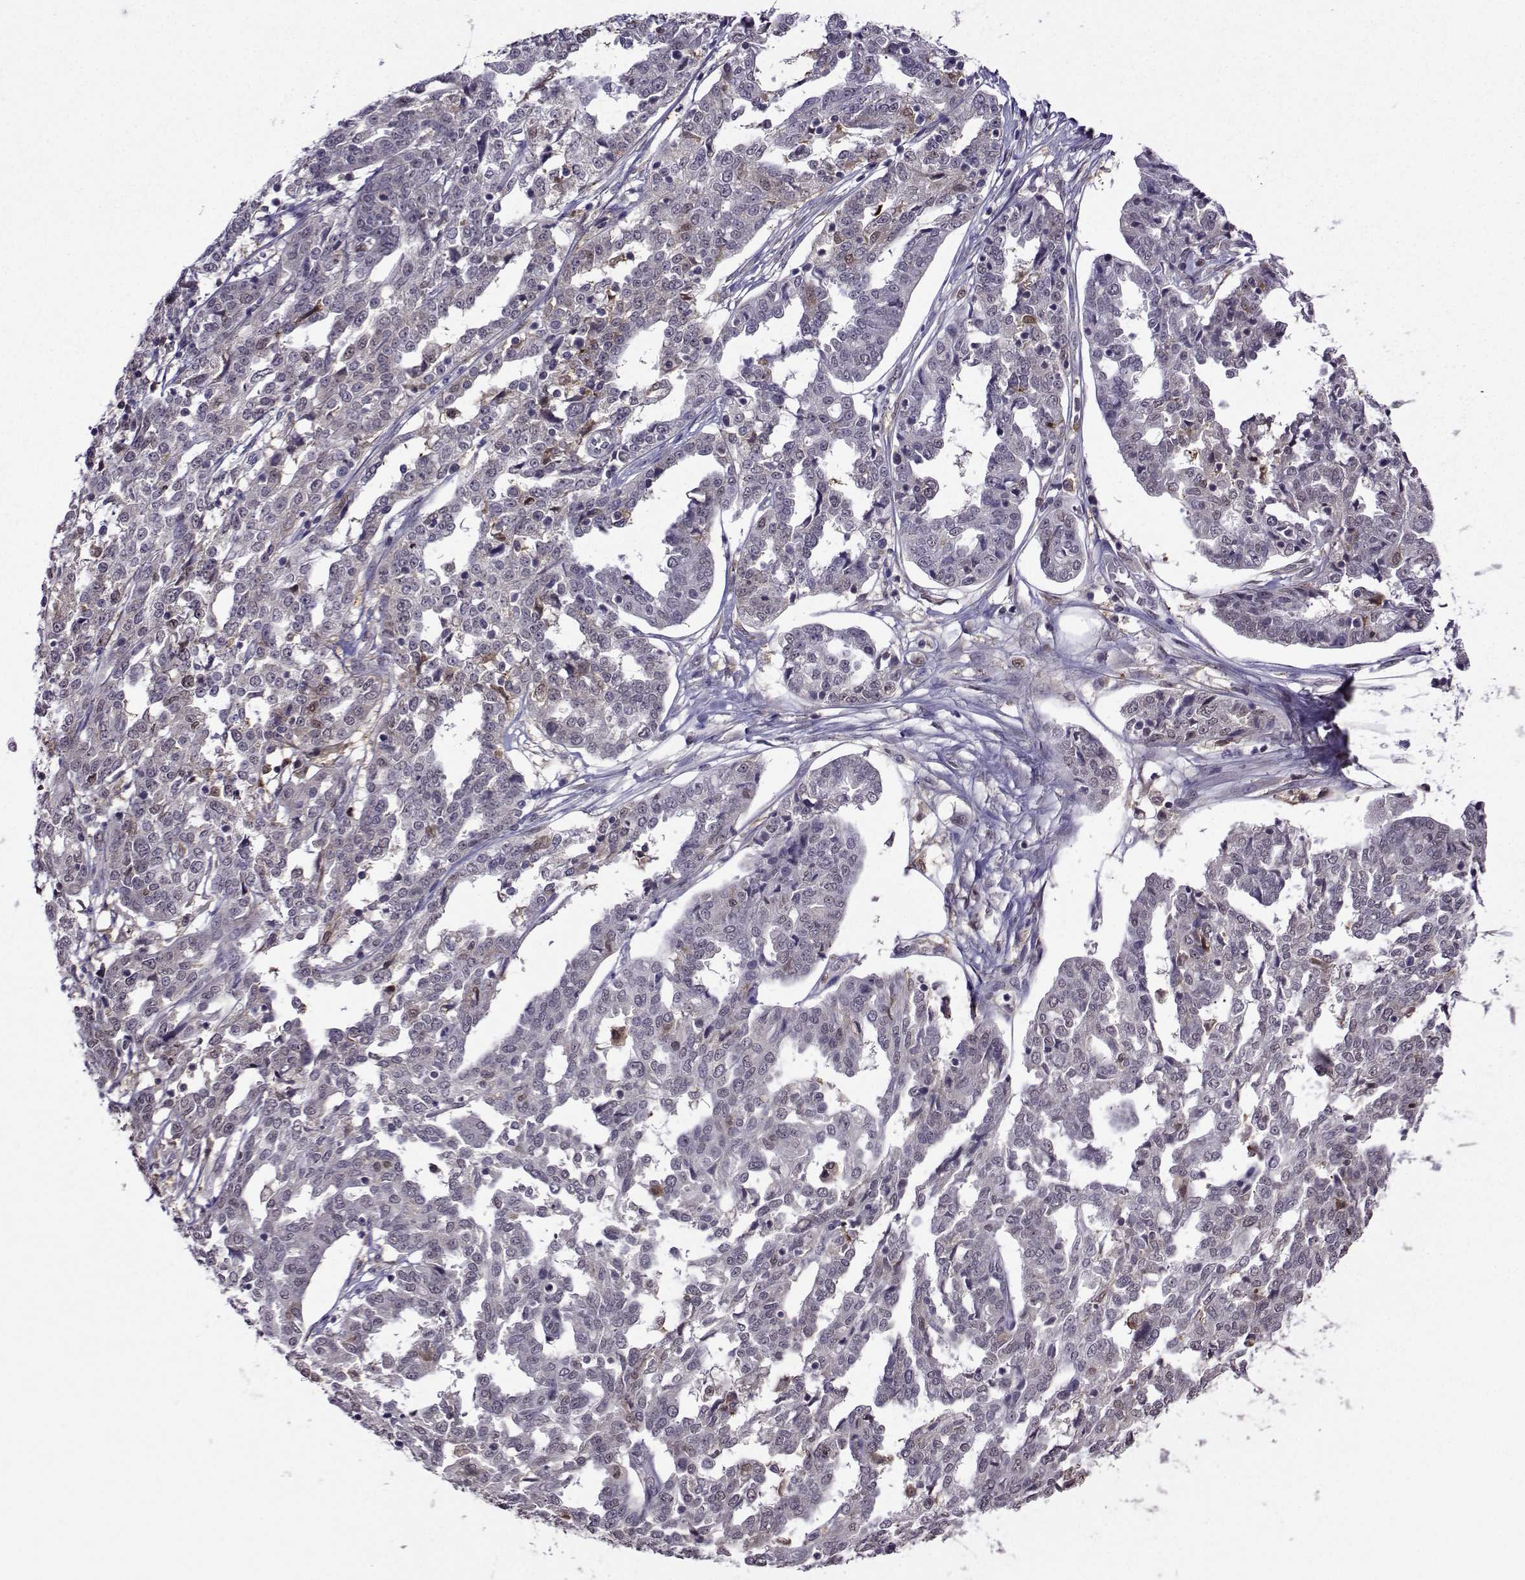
{"staining": {"intensity": "weak", "quantity": "<25%", "location": "cytoplasmic/membranous"}, "tissue": "ovarian cancer", "cell_type": "Tumor cells", "image_type": "cancer", "snomed": [{"axis": "morphology", "description": "Cystadenocarcinoma, serous, NOS"}, {"axis": "topography", "description": "Ovary"}], "caption": "The immunohistochemistry (IHC) micrograph has no significant staining in tumor cells of ovarian cancer (serous cystadenocarcinoma) tissue.", "gene": "DDX20", "patient": {"sex": "female", "age": 67}}